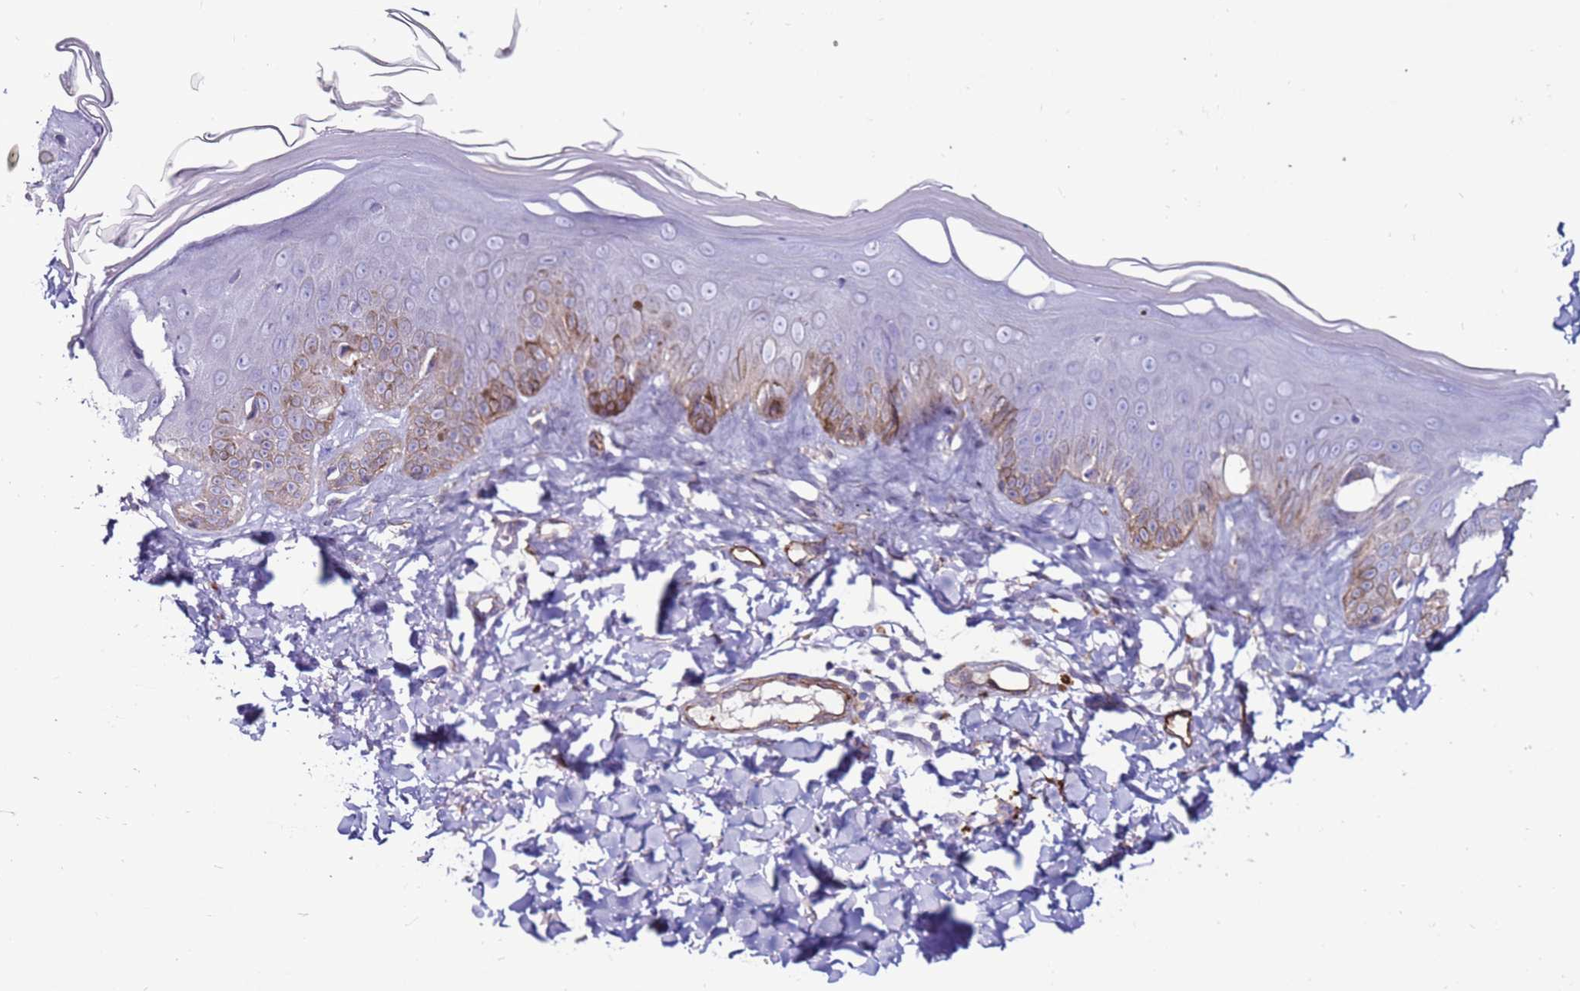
{"staining": {"intensity": "negative", "quantity": "none", "location": "none"}, "tissue": "skin", "cell_type": "Fibroblasts", "image_type": "normal", "snomed": [{"axis": "morphology", "description": "Normal tissue, NOS"}, {"axis": "topography", "description": "Skin"}], "caption": "Normal skin was stained to show a protein in brown. There is no significant positivity in fibroblasts. (DAB (3,3'-diaminobenzidine) immunohistochemistry visualized using brightfield microscopy, high magnification).", "gene": "CLEC4M", "patient": {"sex": "male", "age": 52}}